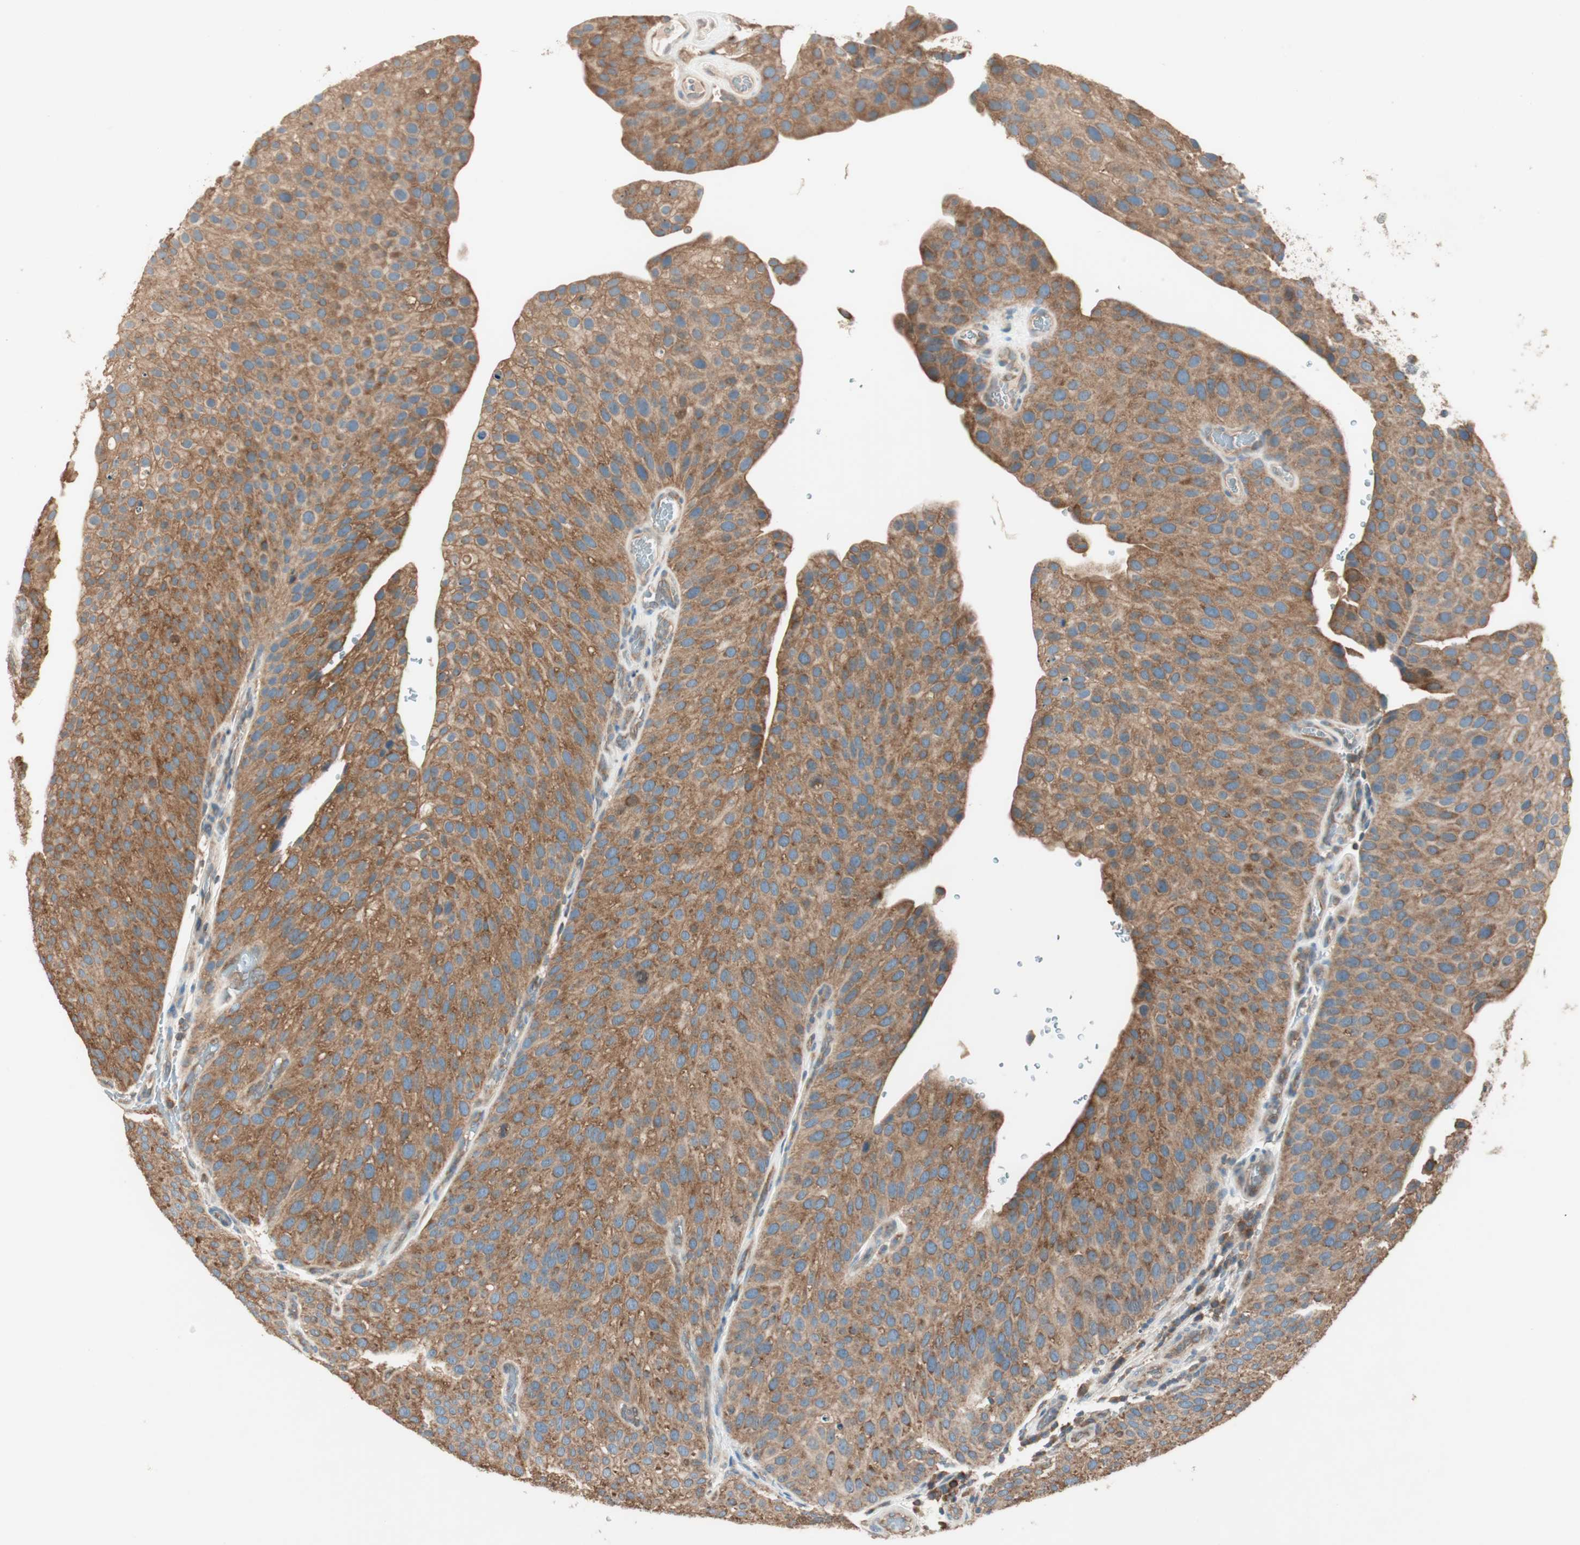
{"staining": {"intensity": "strong", "quantity": ">75%", "location": "cytoplasmic/membranous"}, "tissue": "urothelial cancer", "cell_type": "Tumor cells", "image_type": "cancer", "snomed": [{"axis": "morphology", "description": "Urothelial carcinoma, Low grade"}, {"axis": "topography", "description": "Smooth muscle"}, {"axis": "topography", "description": "Urinary bladder"}], "caption": "Protein analysis of urothelial cancer tissue displays strong cytoplasmic/membranous positivity in approximately >75% of tumor cells. (DAB = brown stain, brightfield microscopy at high magnification).", "gene": "CC2D1A", "patient": {"sex": "male", "age": 60}}